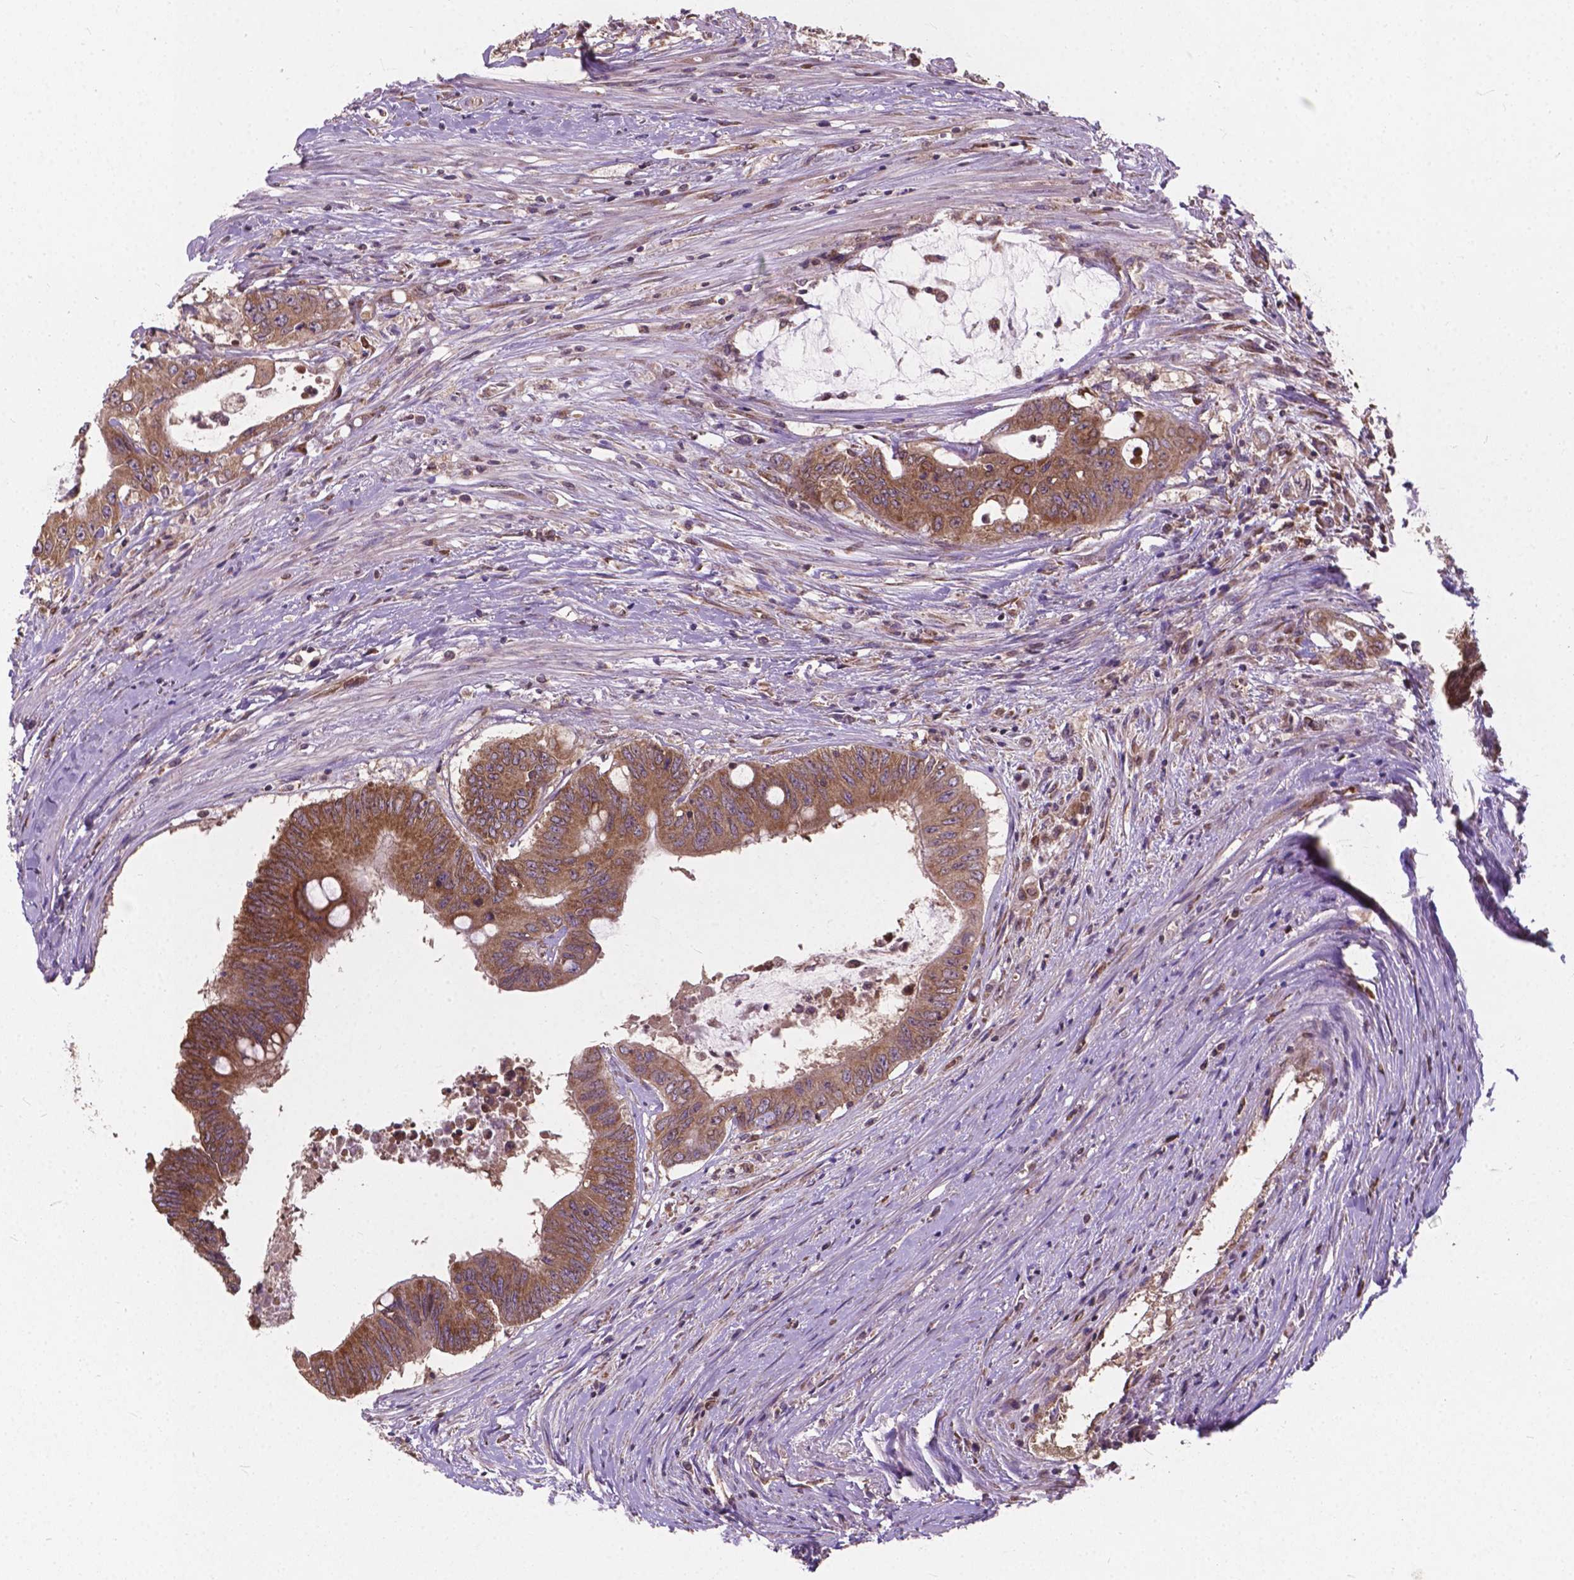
{"staining": {"intensity": "moderate", "quantity": ">75%", "location": "cytoplasmic/membranous"}, "tissue": "colorectal cancer", "cell_type": "Tumor cells", "image_type": "cancer", "snomed": [{"axis": "morphology", "description": "Adenocarcinoma, NOS"}, {"axis": "topography", "description": "Rectum"}], "caption": "This image reveals immunohistochemistry staining of human adenocarcinoma (colorectal), with medium moderate cytoplasmic/membranous expression in about >75% of tumor cells.", "gene": "MRPL33", "patient": {"sex": "male", "age": 59}}